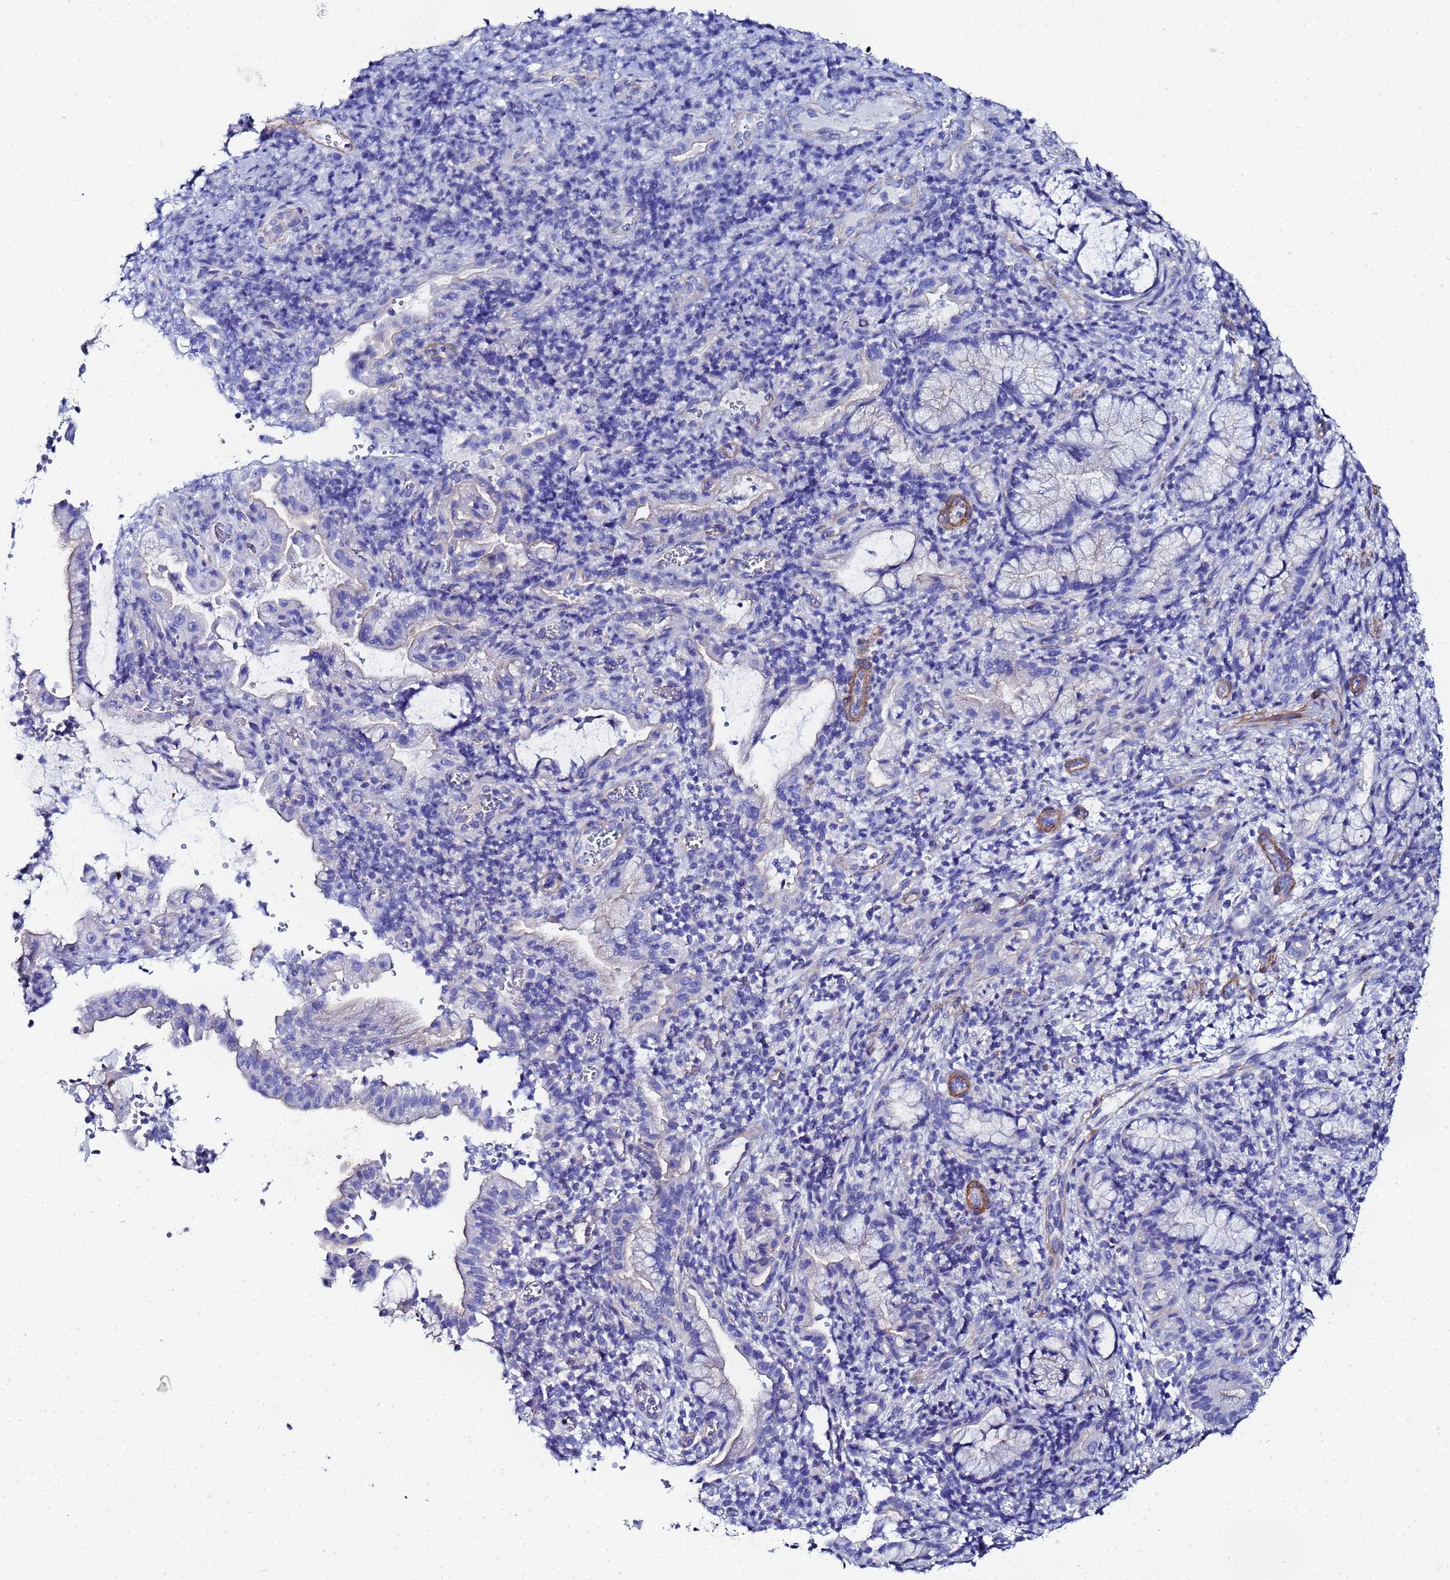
{"staining": {"intensity": "negative", "quantity": "none", "location": "none"}, "tissue": "pancreatic cancer", "cell_type": "Tumor cells", "image_type": "cancer", "snomed": [{"axis": "morphology", "description": "Normal tissue, NOS"}, {"axis": "morphology", "description": "Adenocarcinoma, NOS"}, {"axis": "topography", "description": "Pancreas"}], "caption": "An image of human pancreatic cancer is negative for staining in tumor cells.", "gene": "RAB39B", "patient": {"sex": "female", "age": 55}}